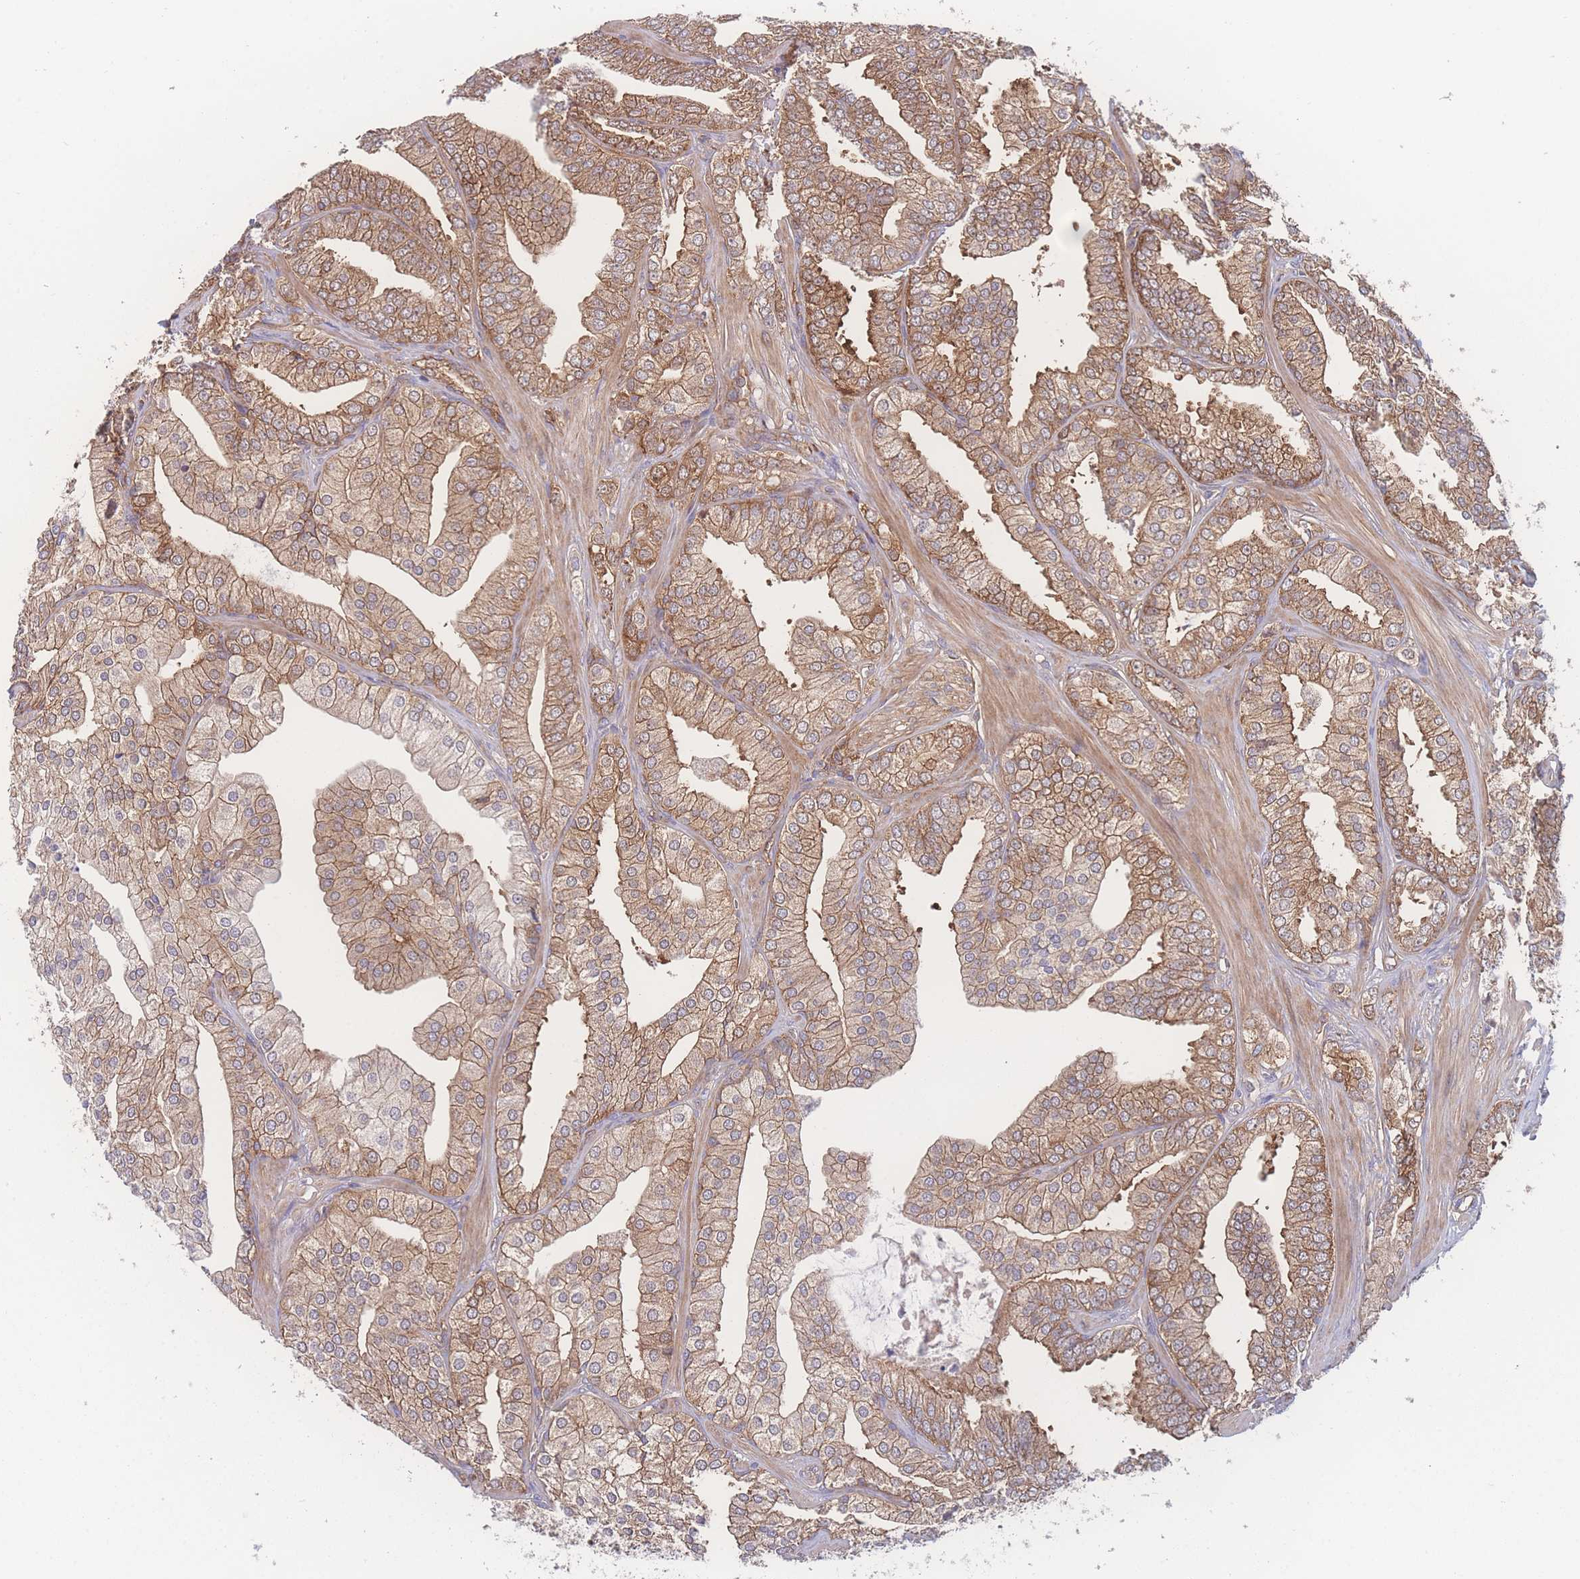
{"staining": {"intensity": "moderate", "quantity": ">75%", "location": "cytoplasmic/membranous"}, "tissue": "prostate cancer", "cell_type": "Tumor cells", "image_type": "cancer", "snomed": [{"axis": "morphology", "description": "Adenocarcinoma, High grade"}, {"axis": "topography", "description": "Prostate"}], "caption": "A medium amount of moderate cytoplasmic/membranous positivity is appreciated in about >75% of tumor cells in prostate adenocarcinoma (high-grade) tissue.", "gene": "CFAP97", "patient": {"sex": "male", "age": 50}}